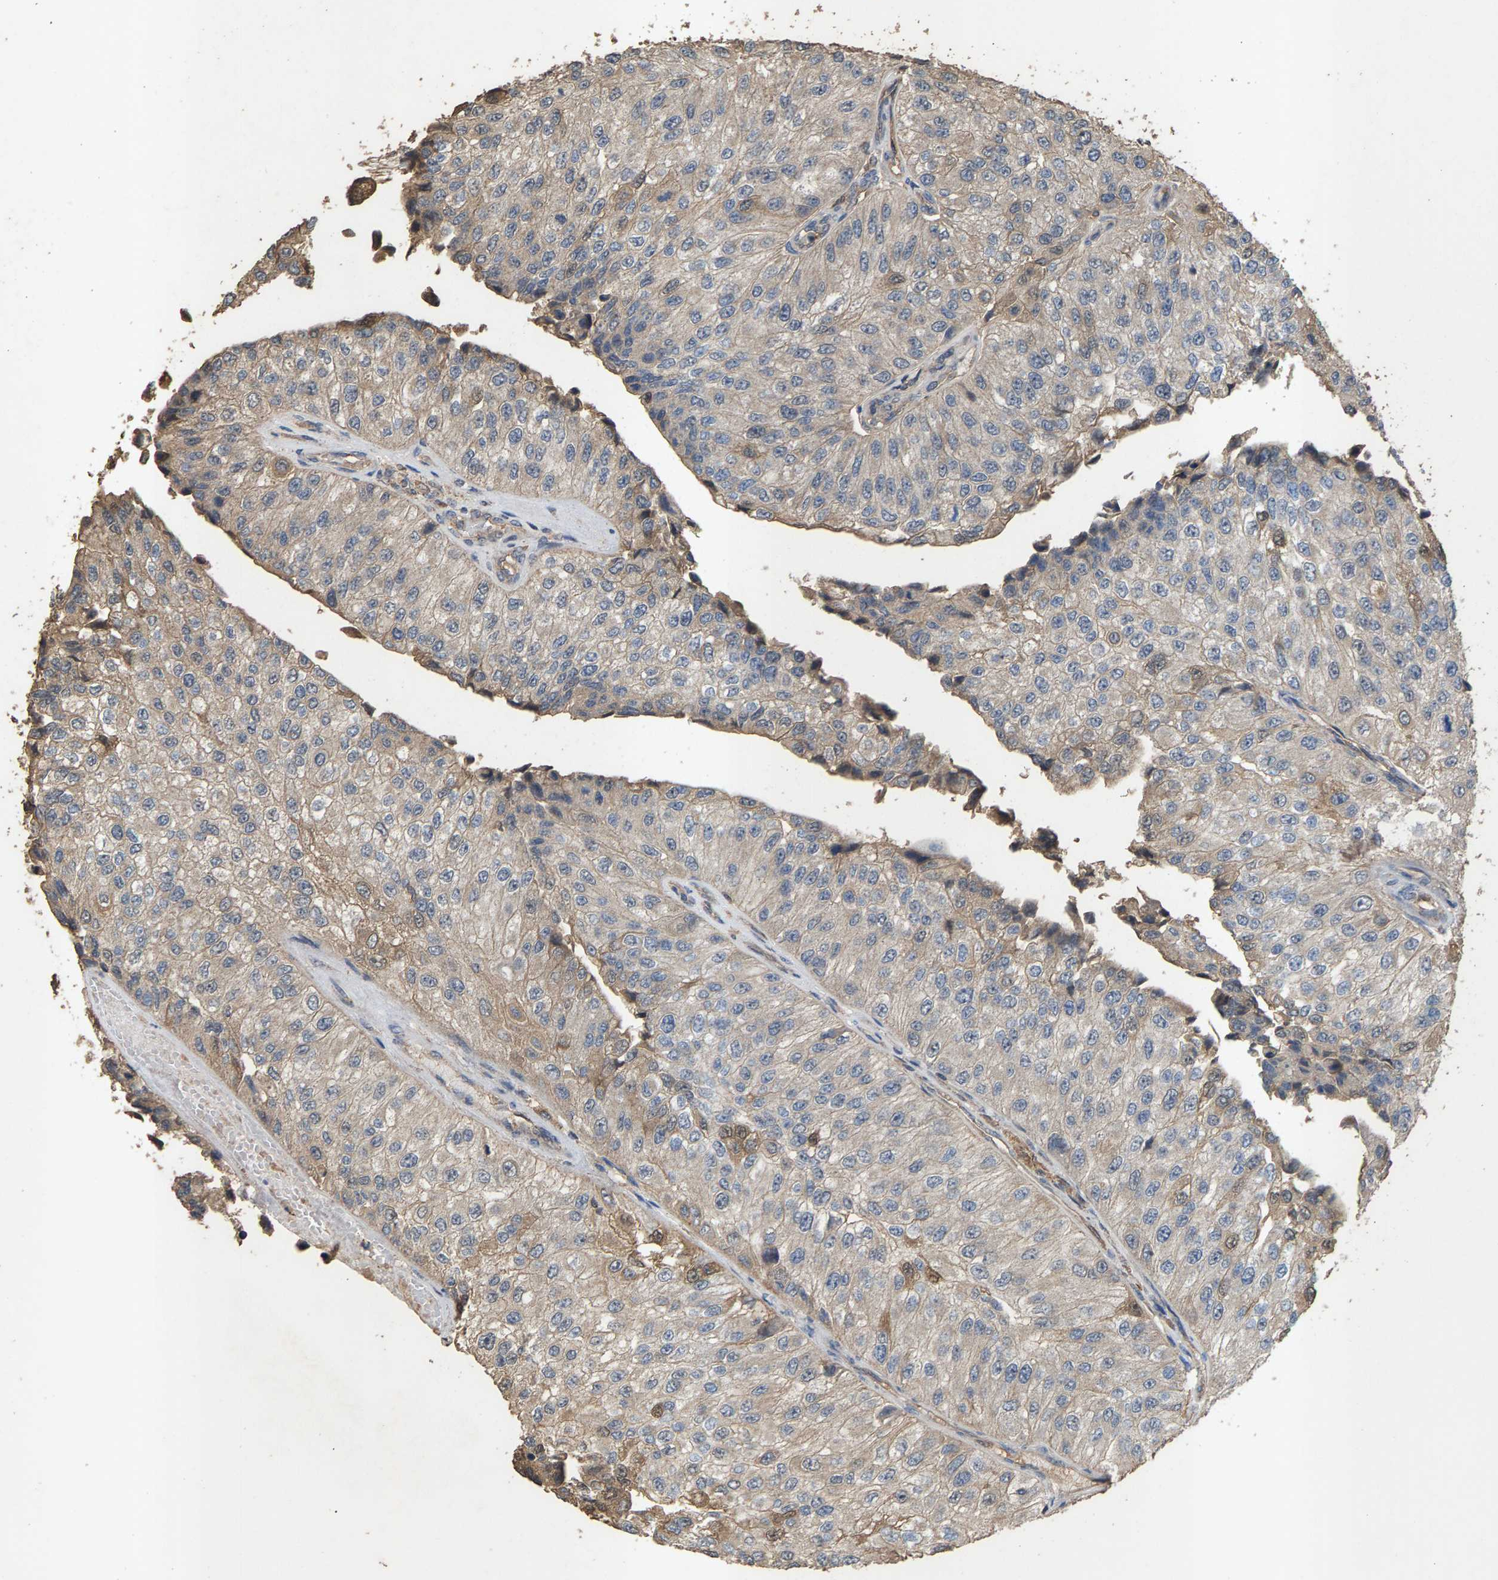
{"staining": {"intensity": "weak", "quantity": "<25%", "location": "cytoplasmic/membranous"}, "tissue": "urothelial cancer", "cell_type": "Tumor cells", "image_type": "cancer", "snomed": [{"axis": "morphology", "description": "Urothelial carcinoma, High grade"}, {"axis": "topography", "description": "Kidney"}, {"axis": "topography", "description": "Urinary bladder"}], "caption": "An image of urothelial cancer stained for a protein shows no brown staining in tumor cells. Nuclei are stained in blue.", "gene": "HTRA3", "patient": {"sex": "male", "age": 77}}